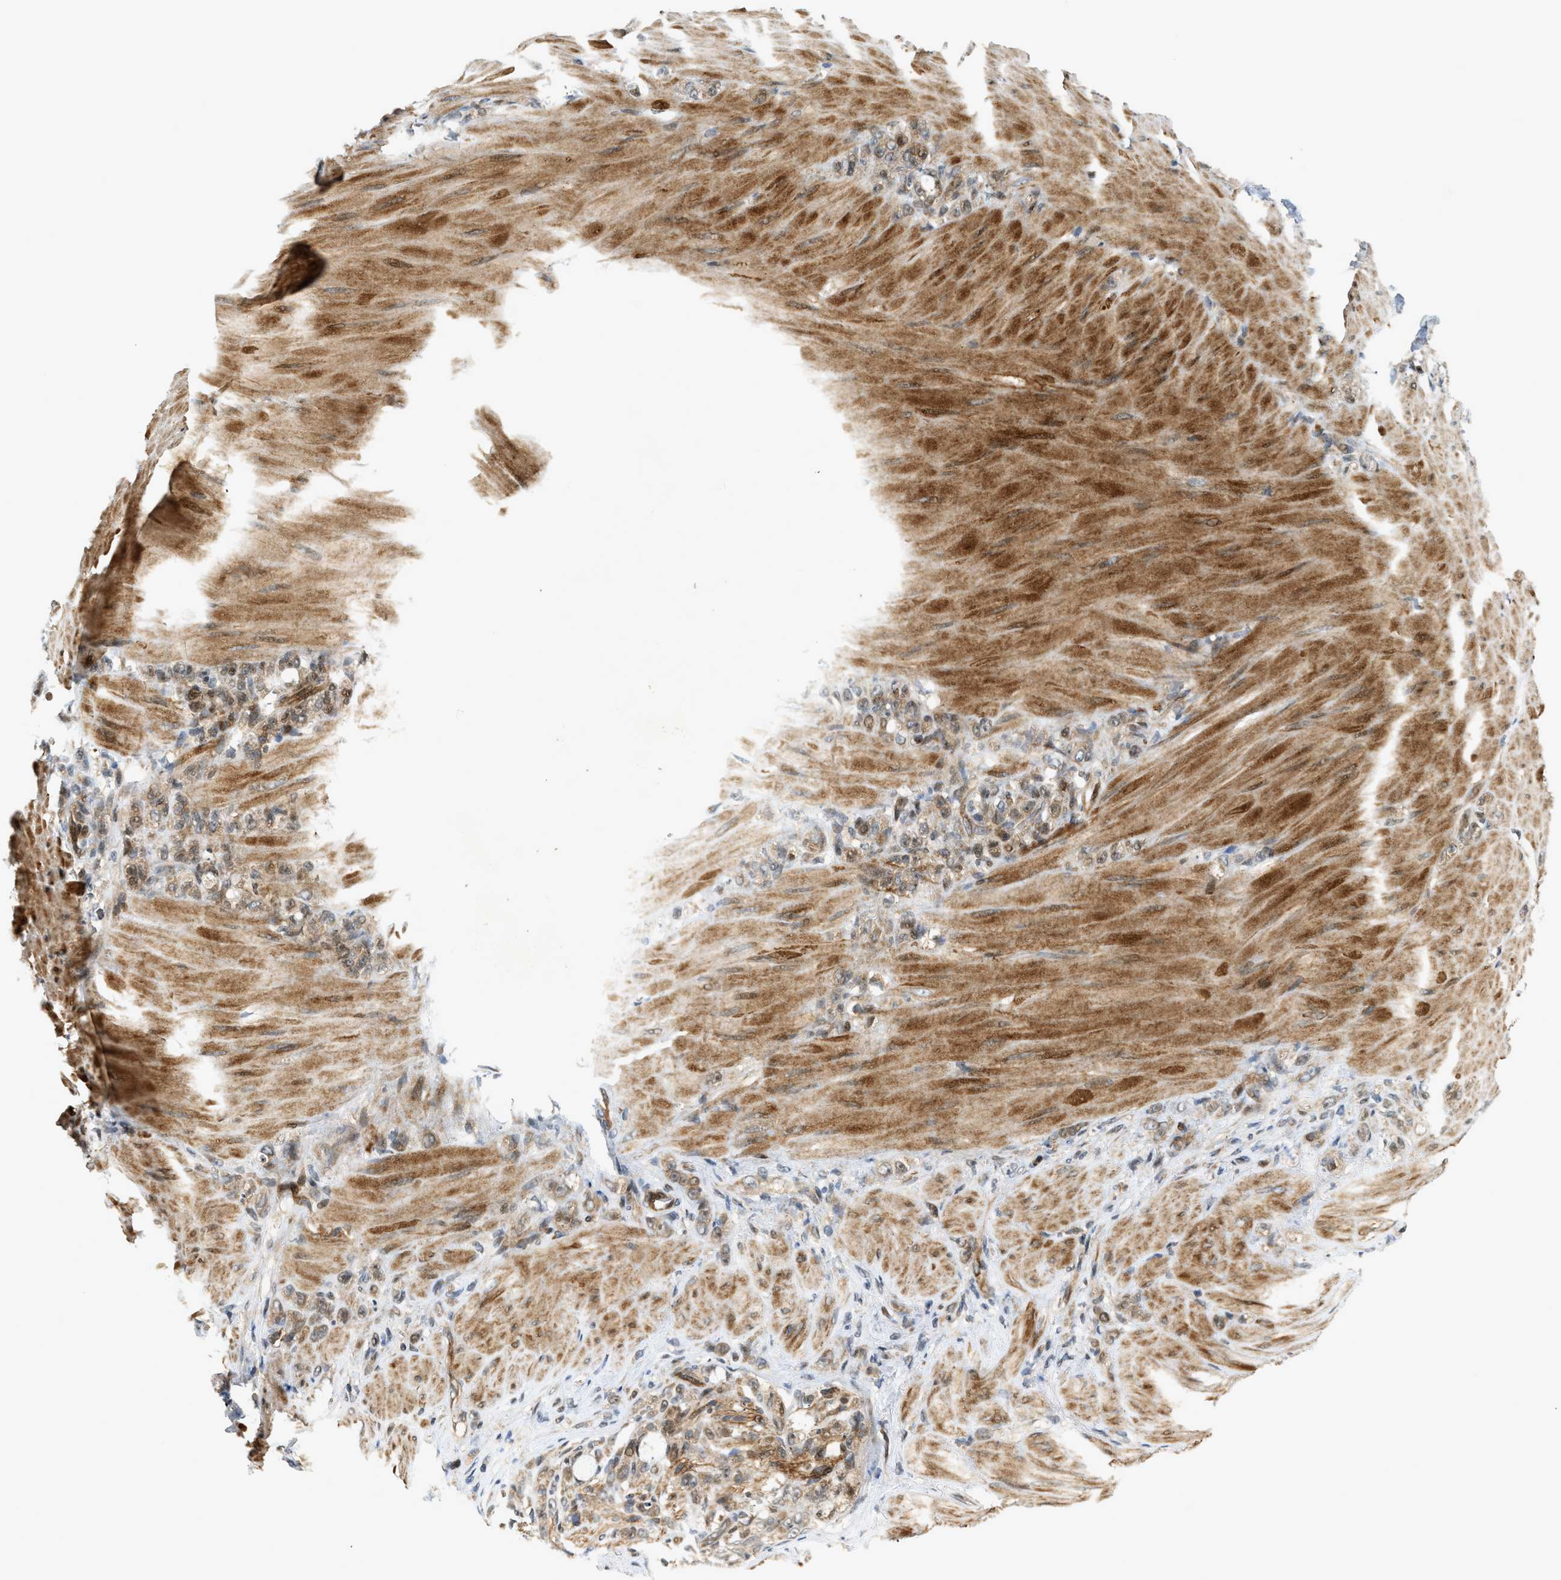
{"staining": {"intensity": "weak", "quantity": ">75%", "location": "cytoplasmic/membranous"}, "tissue": "stomach cancer", "cell_type": "Tumor cells", "image_type": "cancer", "snomed": [{"axis": "morphology", "description": "Normal tissue, NOS"}, {"axis": "morphology", "description": "Adenocarcinoma, NOS"}, {"axis": "topography", "description": "Stomach"}], "caption": "The micrograph reveals a brown stain indicating the presence of a protein in the cytoplasmic/membranous of tumor cells in adenocarcinoma (stomach).", "gene": "TRAPPC14", "patient": {"sex": "male", "age": 82}}